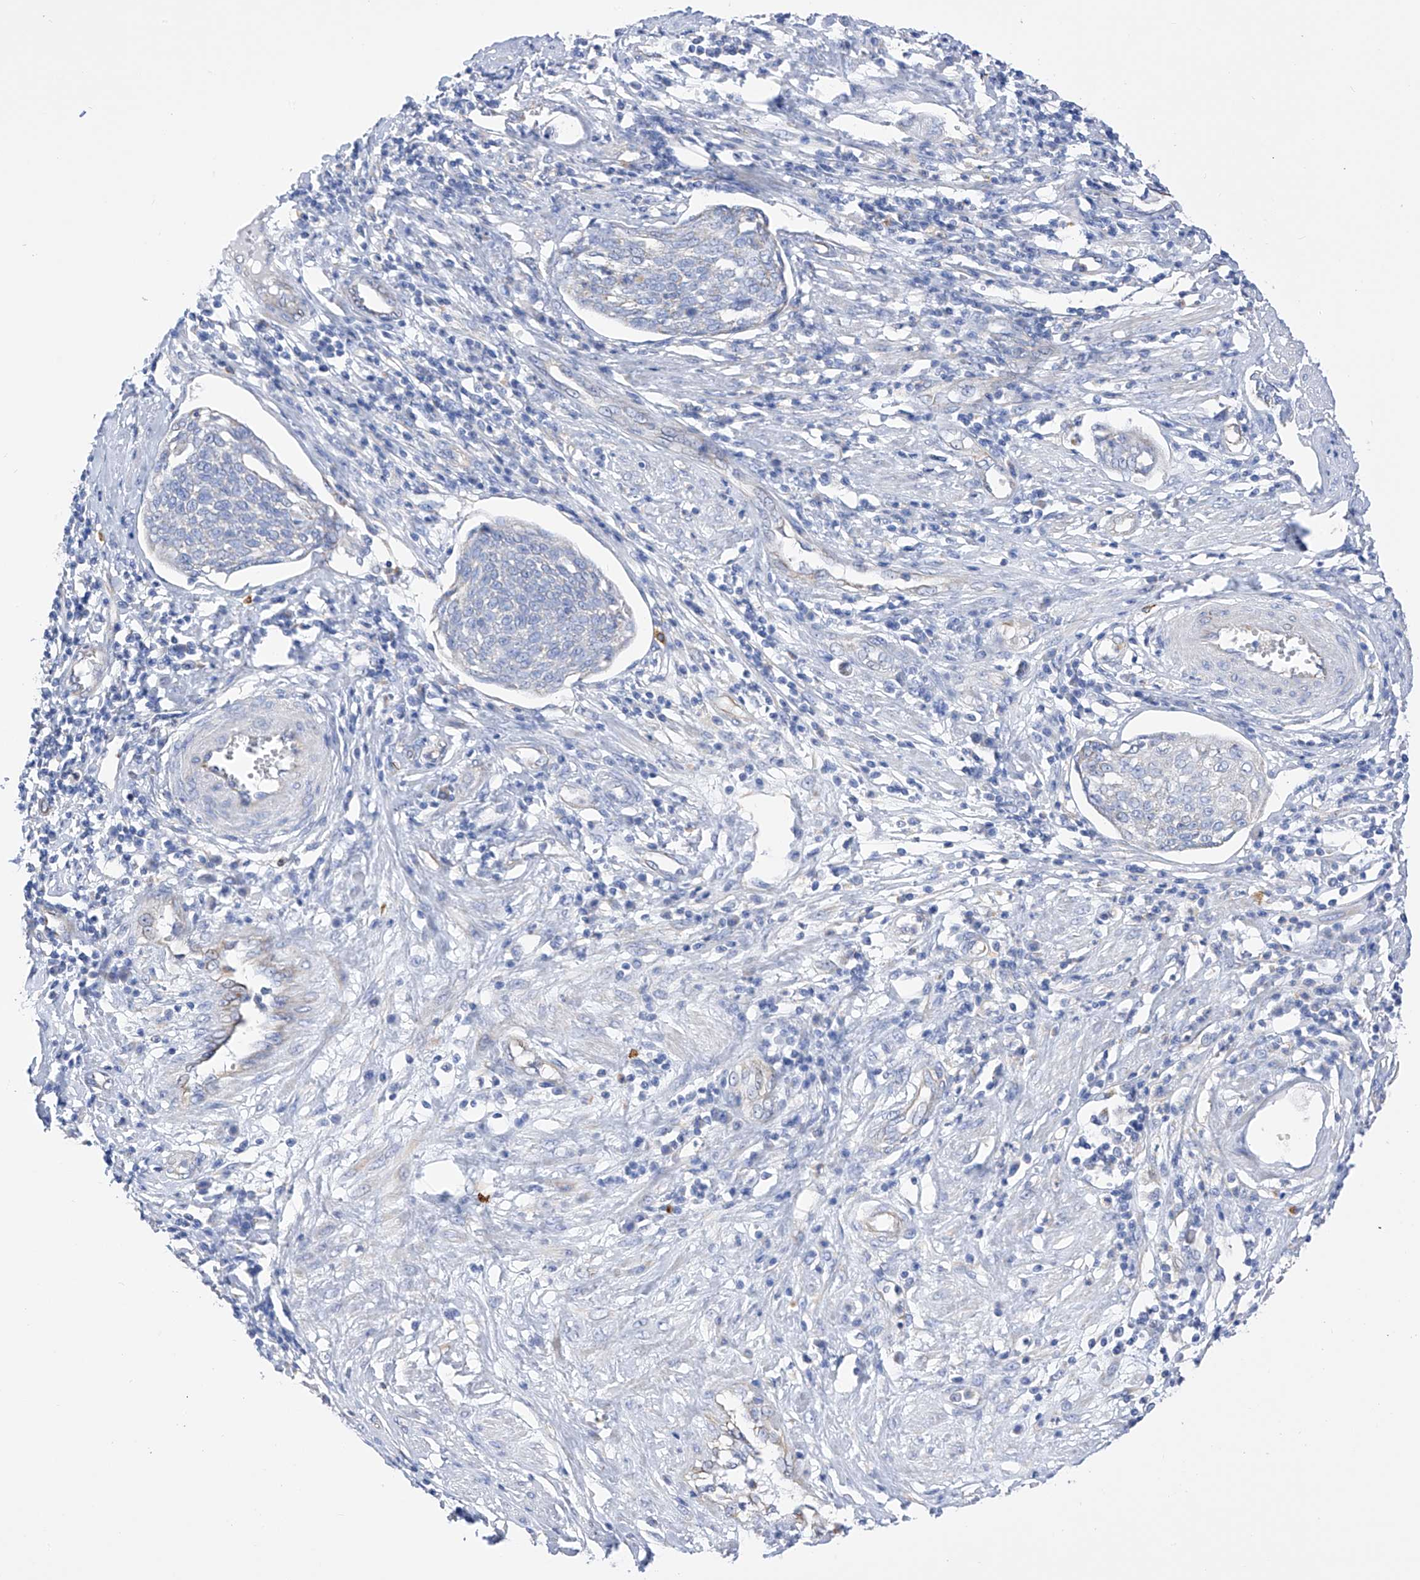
{"staining": {"intensity": "negative", "quantity": "none", "location": "none"}, "tissue": "cervical cancer", "cell_type": "Tumor cells", "image_type": "cancer", "snomed": [{"axis": "morphology", "description": "Squamous cell carcinoma, NOS"}, {"axis": "topography", "description": "Cervix"}], "caption": "Immunohistochemistry (IHC) of cervical squamous cell carcinoma demonstrates no staining in tumor cells.", "gene": "FLG", "patient": {"sex": "female", "age": 34}}